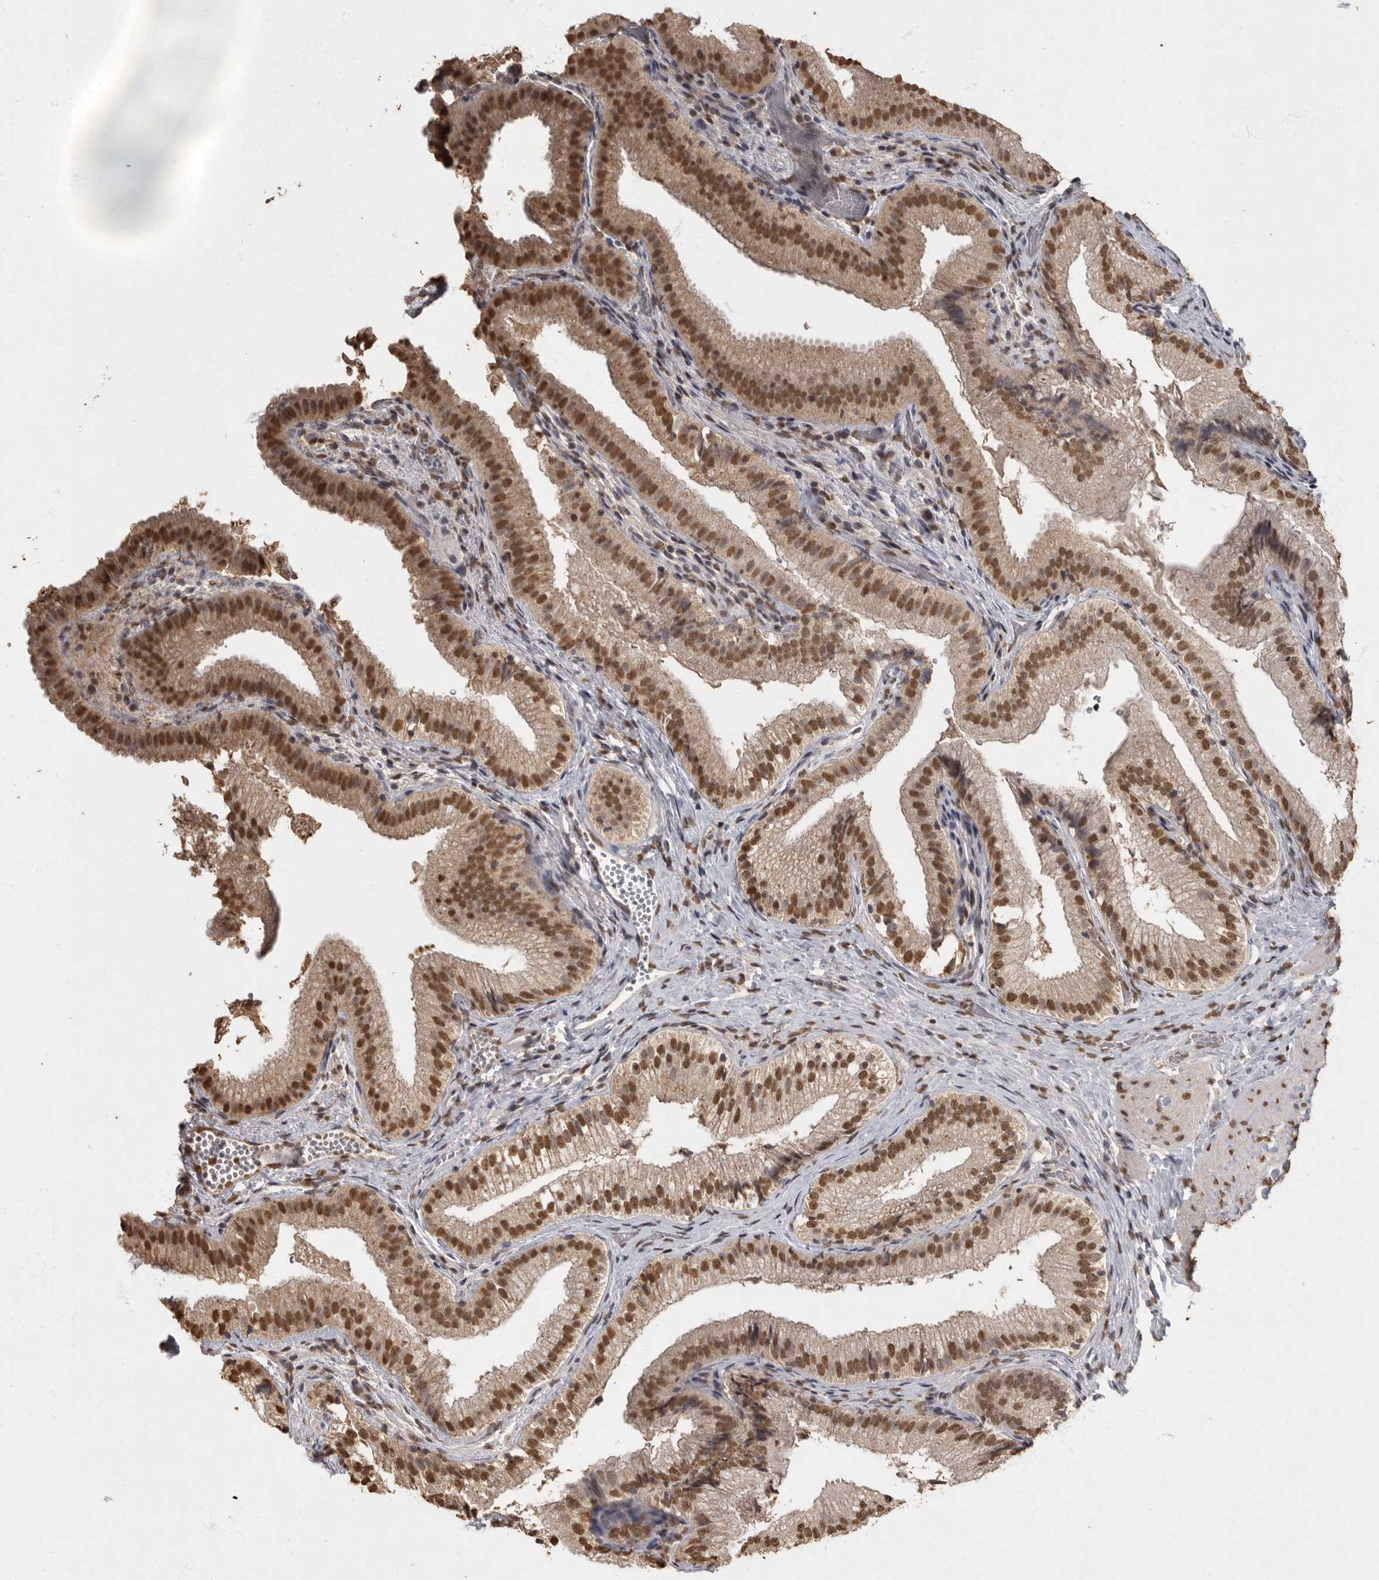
{"staining": {"intensity": "strong", "quantity": ">75%", "location": "cytoplasmic/membranous,nuclear"}, "tissue": "gallbladder", "cell_type": "Glandular cells", "image_type": "normal", "snomed": [{"axis": "morphology", "description": "Normal tissue, NOS"}, {"axis": "topography", "description": "Gallbladder"}], "caption": "DAB immunohistochemical staining of unremarkable human gallbladder exhibits strong cytoplasmic/membranous,nuclear protein expression in about >75% of glandular cells. (DAB (3,3'-diaminobenzidine) IHC, brown staining for protein, blue staining for nuclei).", "gene": "NBL1", "patient": {"sex": "female", "age": 30}}